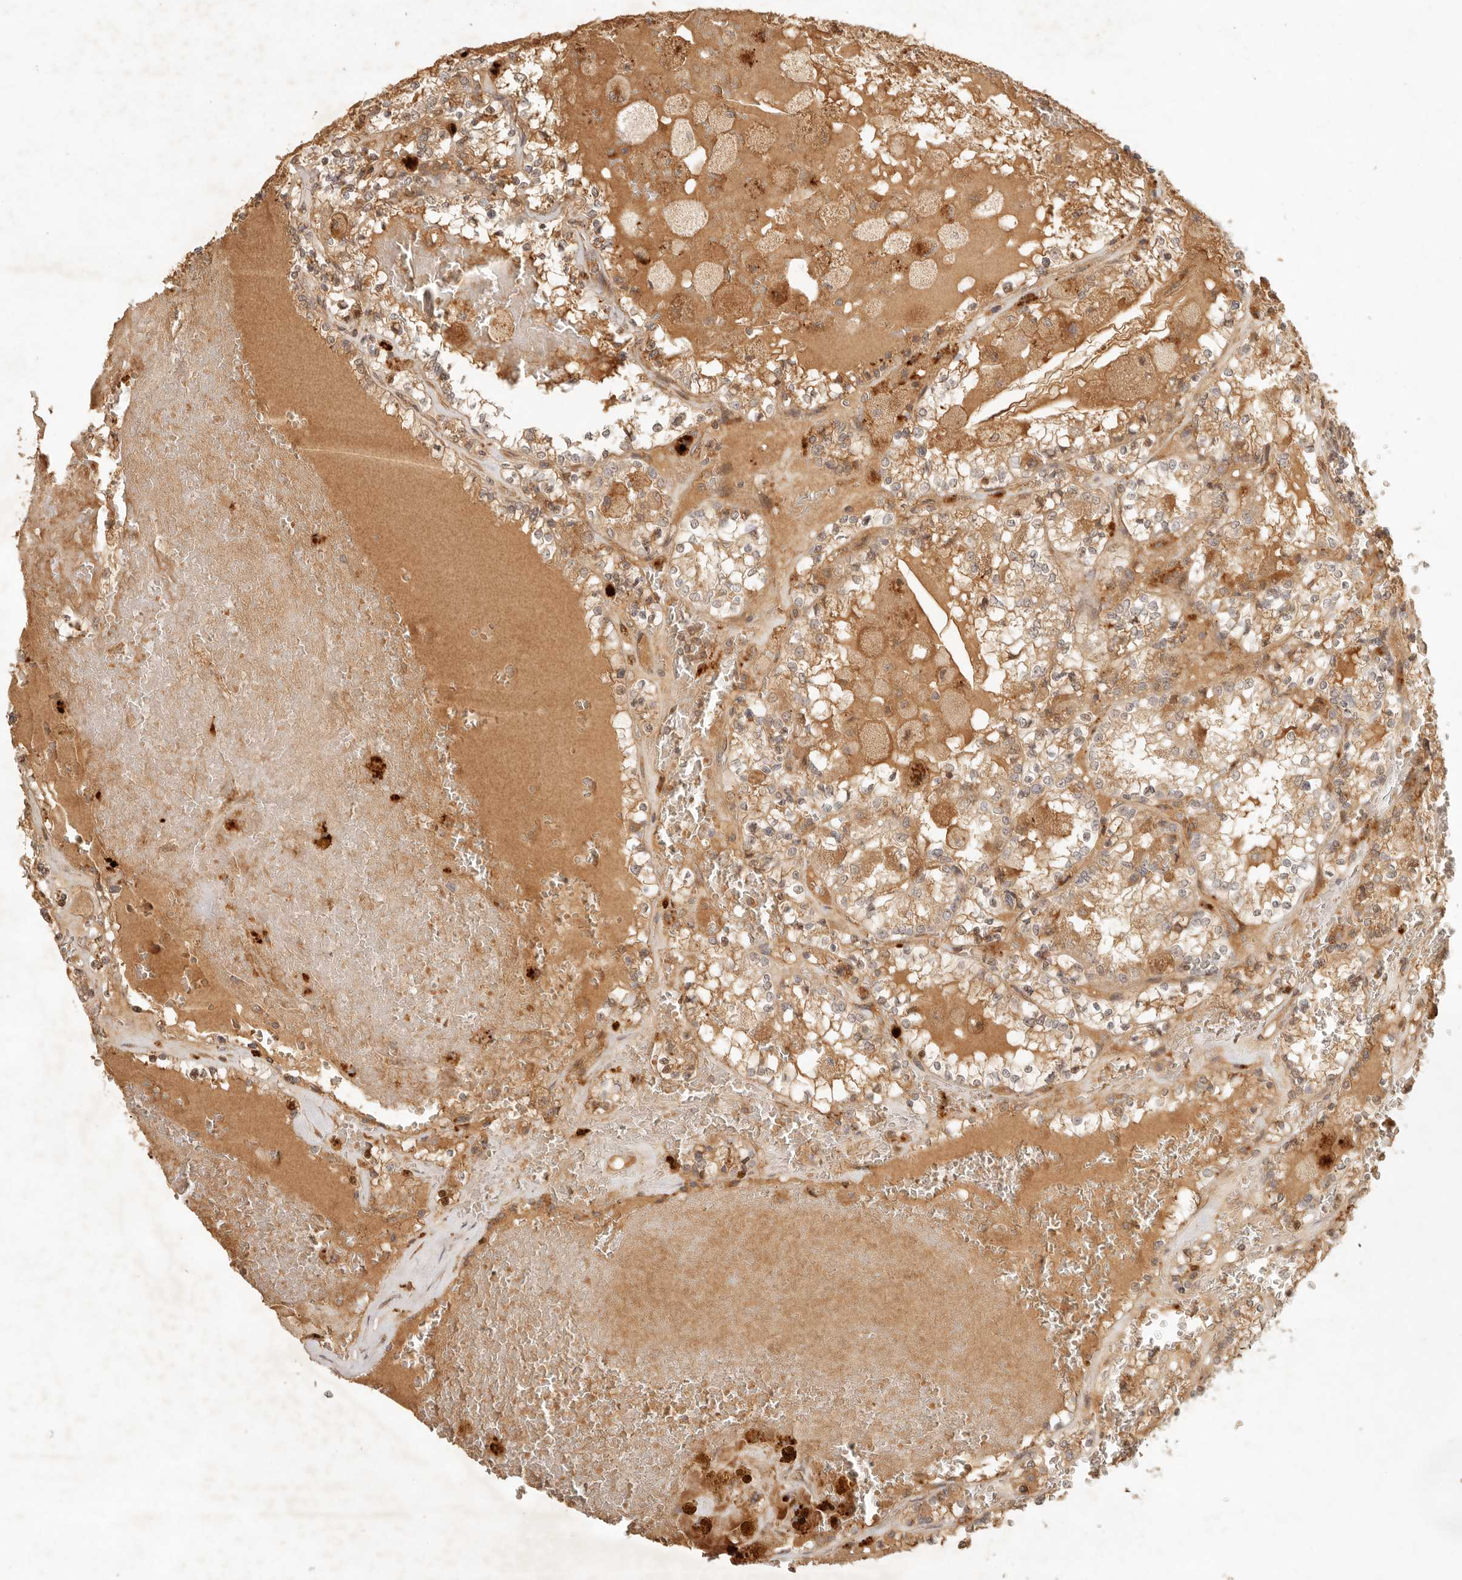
{"staining": {"intensity": "moderate", "quantity": ">75%", "location": "cytoplasmic/membranous"}, "tissue": "renal cancer", "cell_type": "Tumor cells", "image_type": "cancer", "snomed": [{"axis": "morphology", "description": "Adenocarcinoma, NOS"}, {"axis": "topography", "description": "Kidney"}], "caption": "Renal cancer (adenocarcinoma) stained with a brown dye displays moderate cytoplasmic/membranous positive staining in about >75% of tumor cells.", "gene": "ANKRD61", "patient": {"sex": "female", "age": 56}}